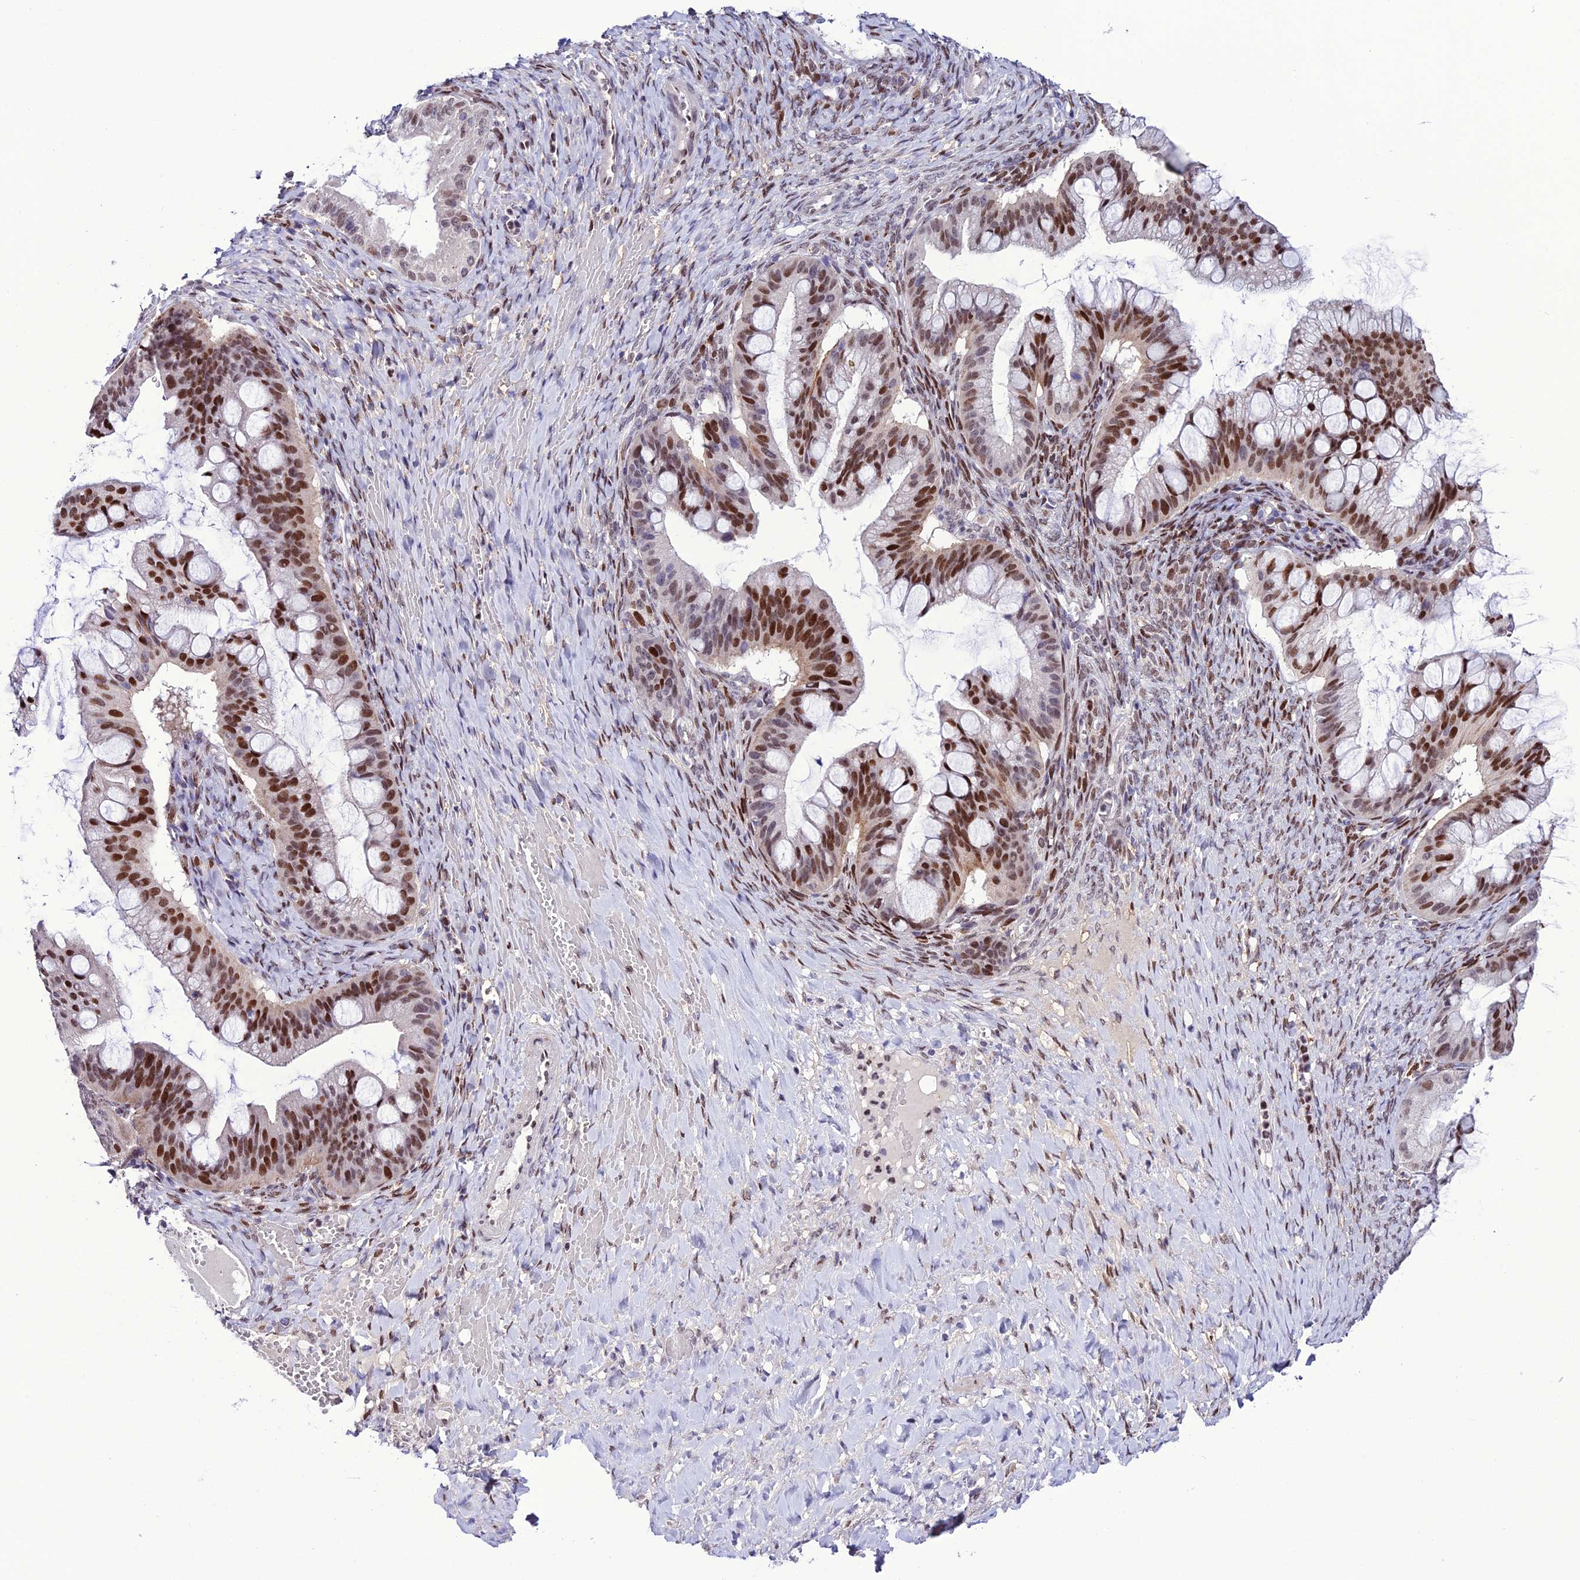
{"staining": {"intensity": "moderate", "quantity": ">75%", "location": "nuclear"}, "tissue": "ovarian cancer", "cell_type": "Tumor cells", "image_type": "cancer", "snomed": [{"axis": "morphology", "description": "Cystadenocarcinoma, mucinous, NOS"}, {"axis": "topography", "description": "Ovary"}], "caption": "Immunohistochemistry micrograph of neoplastic tissue: human ovarian cancer stained using IHC shows medium levels of moderate protein expression localized specifically in the nuclear of tumor cells, appearing as a nuclear brown color.", "gene": "ZNF707", "patient": {"sex": "female", "age": 73}}